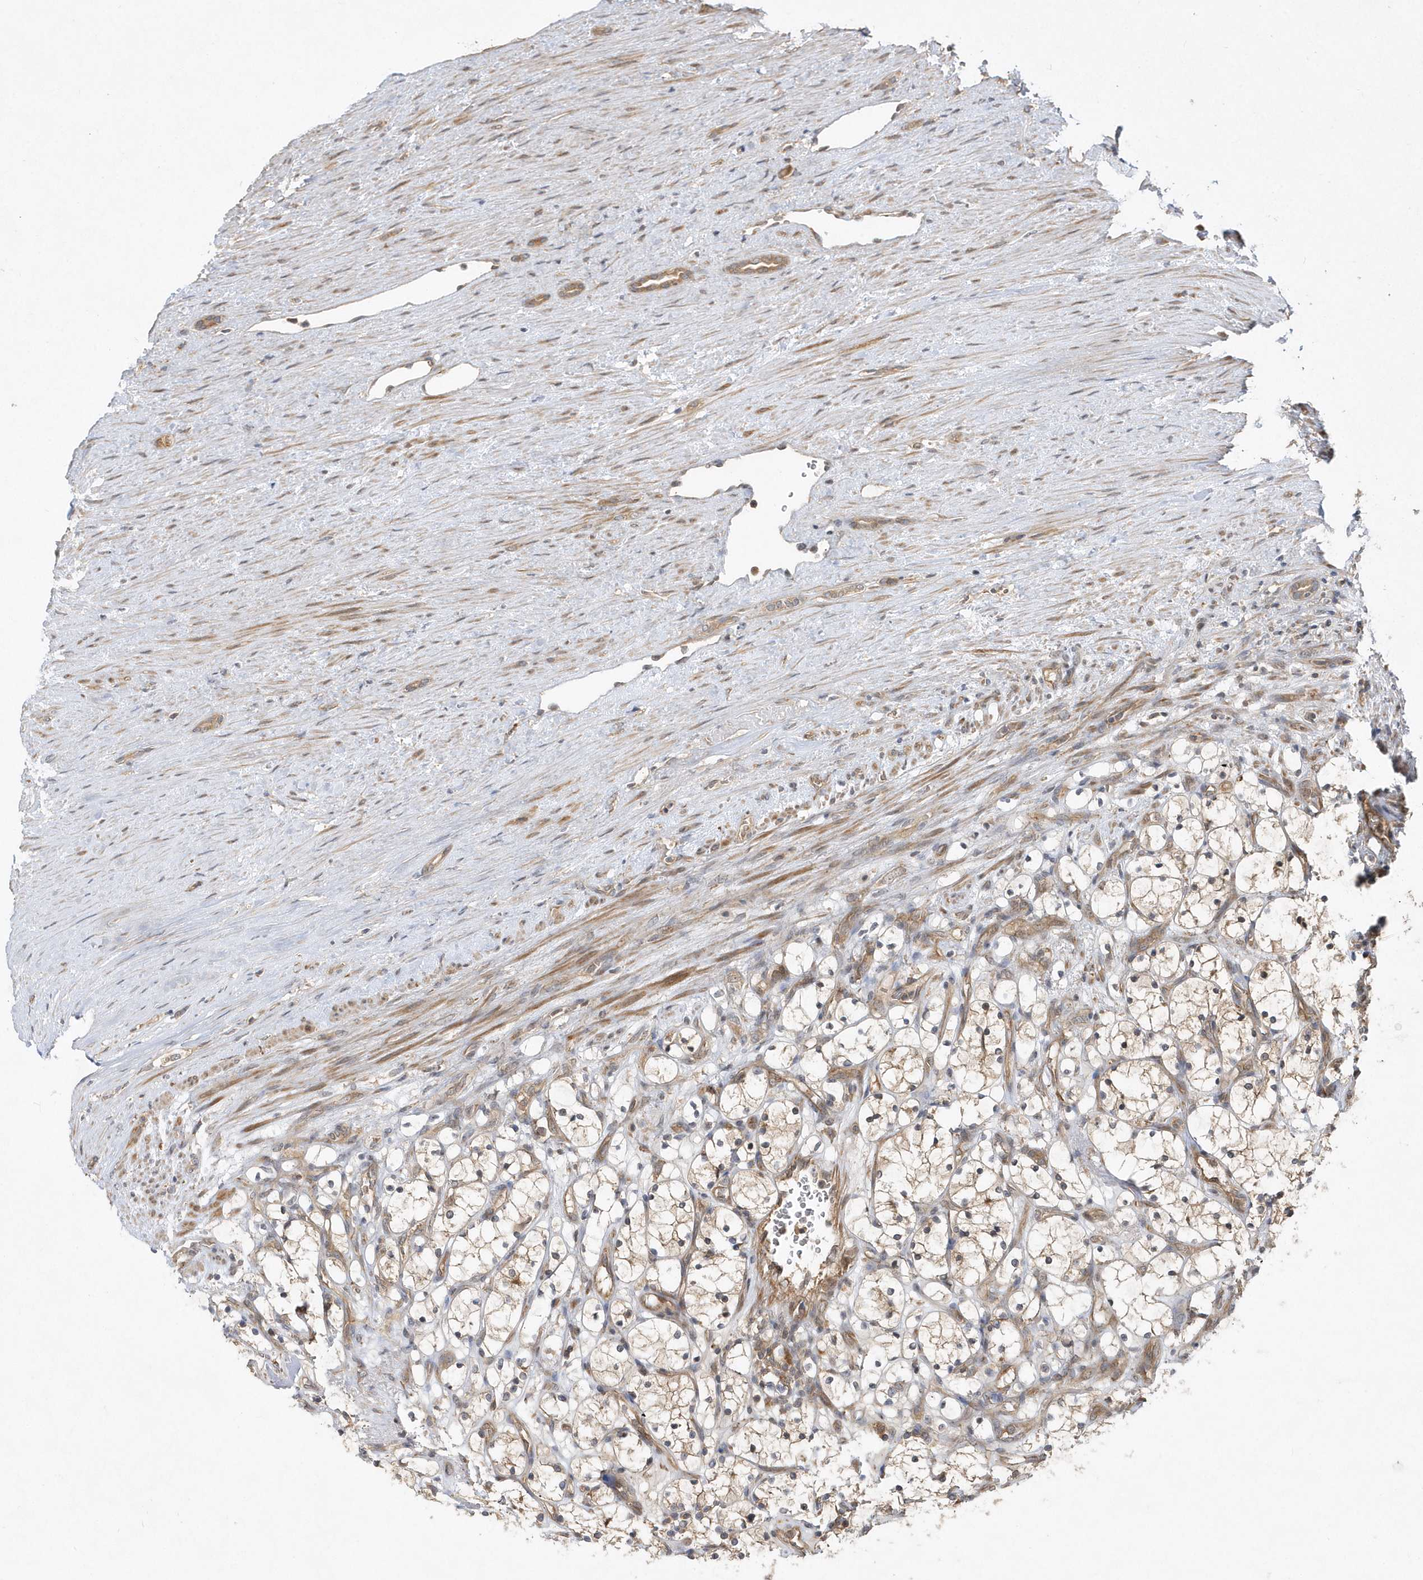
{"staining": {"intensity": "weak", "quantity": ">75%", "location": "cytoplasmic/membranous"}, "tissue": "renal cancer", "cell_type": "Tumor cells", "image_type": "cancer", "snomed": [{"axis": "morphology", "description": "Adenocarcinoma, NOS"}, {"axis": "topography", "description": "Kidney"}], "caption": "DAB (3,3'-diaminobenzidine) immunohistochemical staining of human renal adenocarcinoma displays weak cytoplasmic/membranous protein staining in approximately >75% of tumor cells.", "gene": "GFM2", "patient": {"sex": "female", "age": 69}}